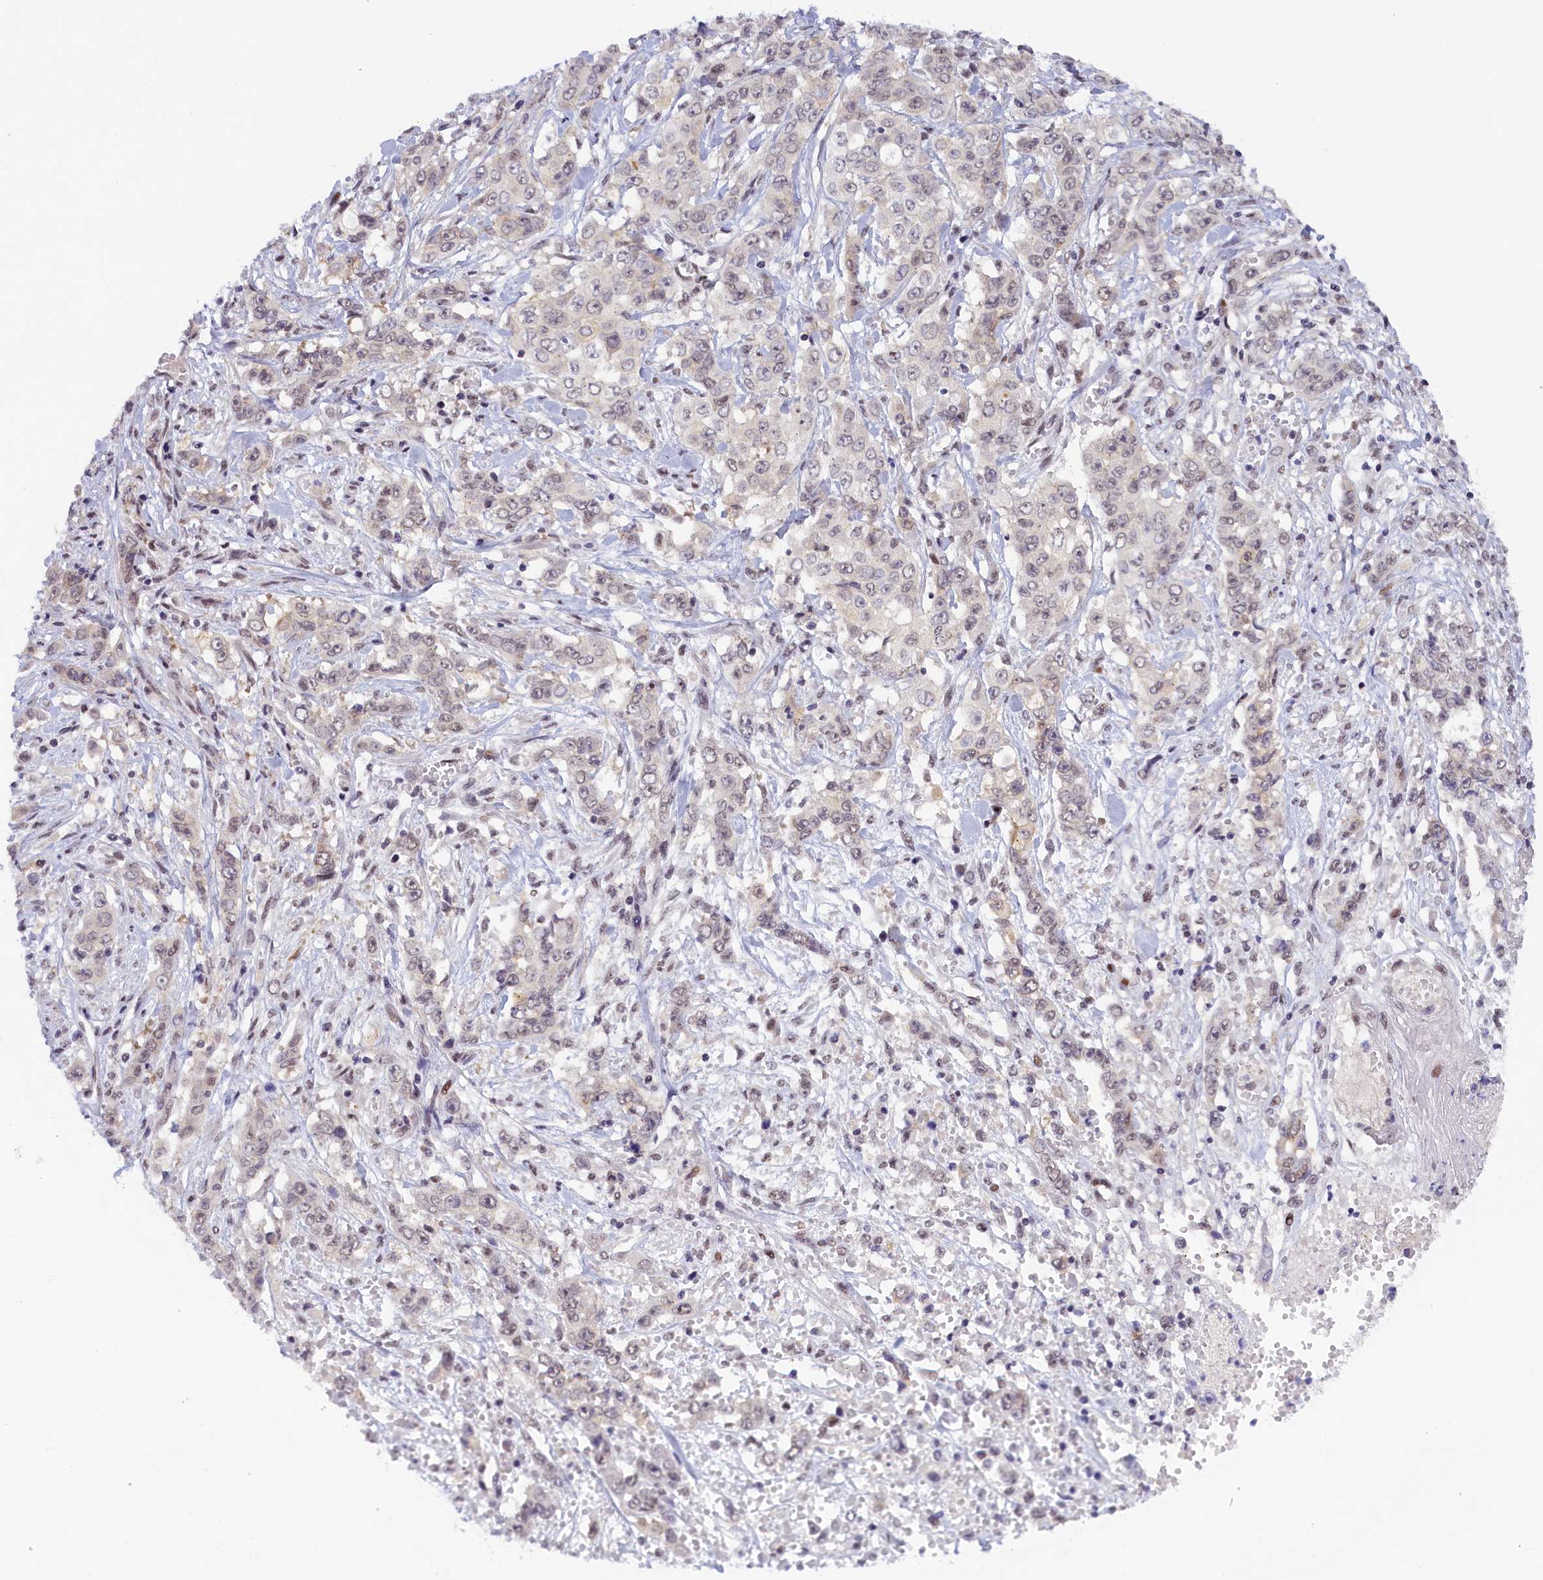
{"staining": {"intensity": "weak", "quantity": "<25%", "location": "nuclear"}, "tissue": "stomach cancer", "cell_type": "Tumor cells", "image_type": "cancer", "snomed": [{"axis": "morphology", "description": "Adenocarcinoma, NOS"}, {"axis": "topography", "description": "Stomach, upper"}], "caption": "Human adenocarcinoma (stomach) stained for a protein using IHC reveals no staining in tumor cells.", "gene": "SEC31B", "patient": {"sex": "male", "age": 62}}